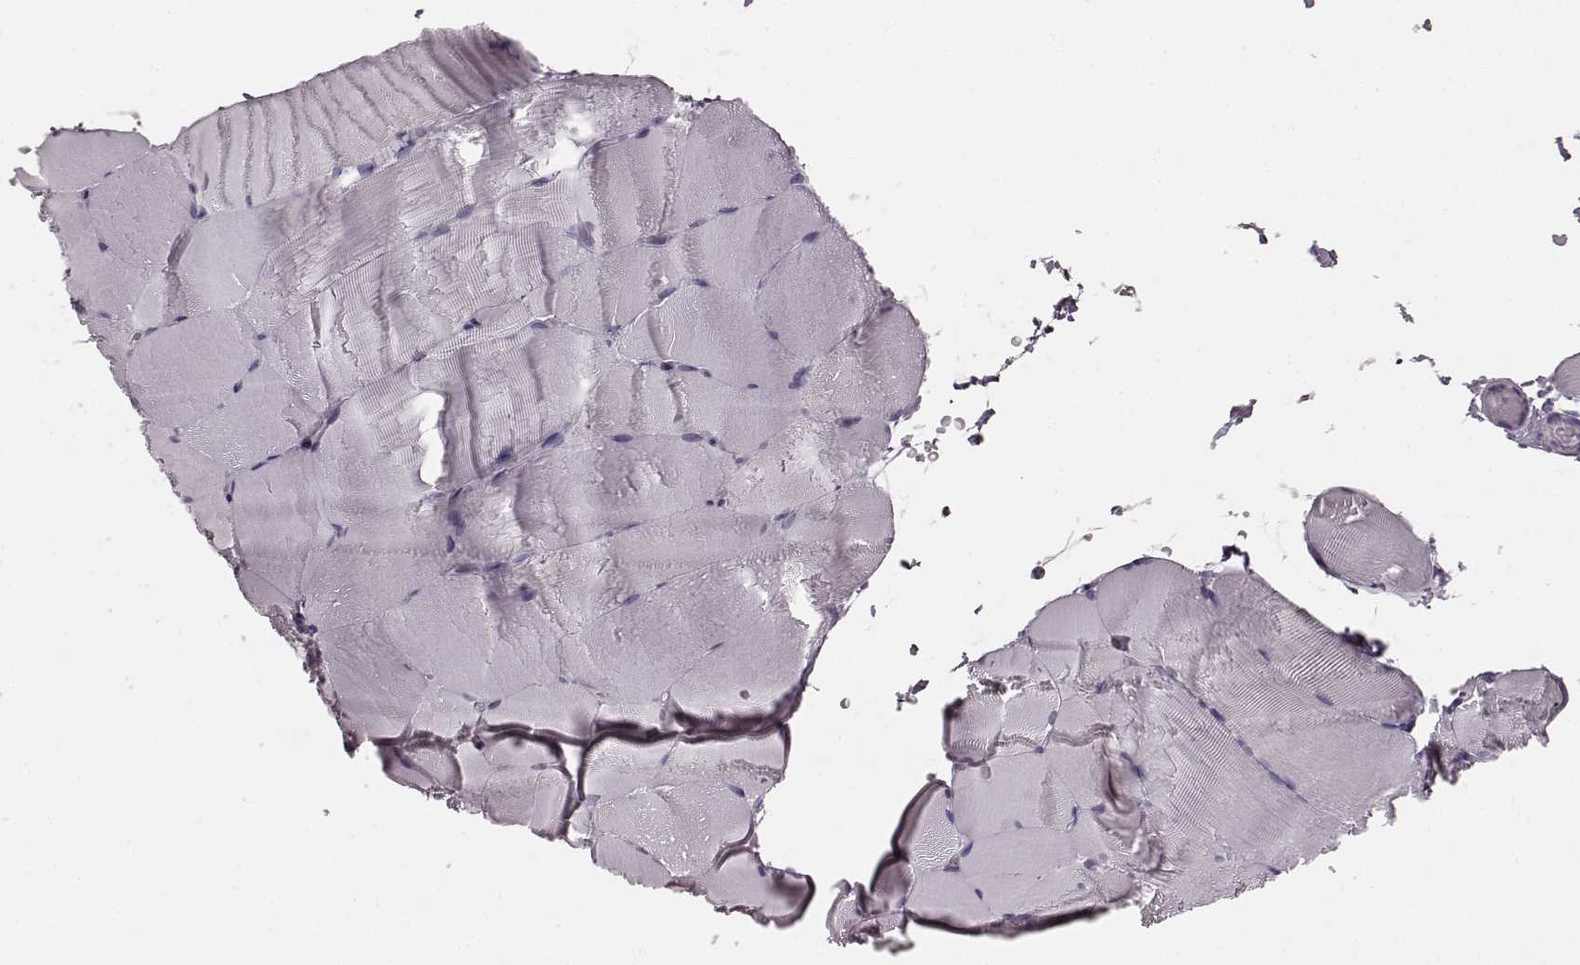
{"staining": {"intensity": "negative", "quantity": "none", "location": "none"}, "tissue": "skeletal muscle", "cell_type": "Myocytes", "image_type": "normal", "snomed": [{"axis": "morphology", "description": "Normal tissue, NOS"}, {"axis": "topography", "description": "Skeletal muscle"}], "caption": "An IHC photomicrograph of benign skeletal muscle is shown. There is no staining in myocytes of skeletal muscle. (DAB immunohistochemistry, high magnification).", "gene": "SNTG1", "patient": {"sex": "female", "age": 37}}